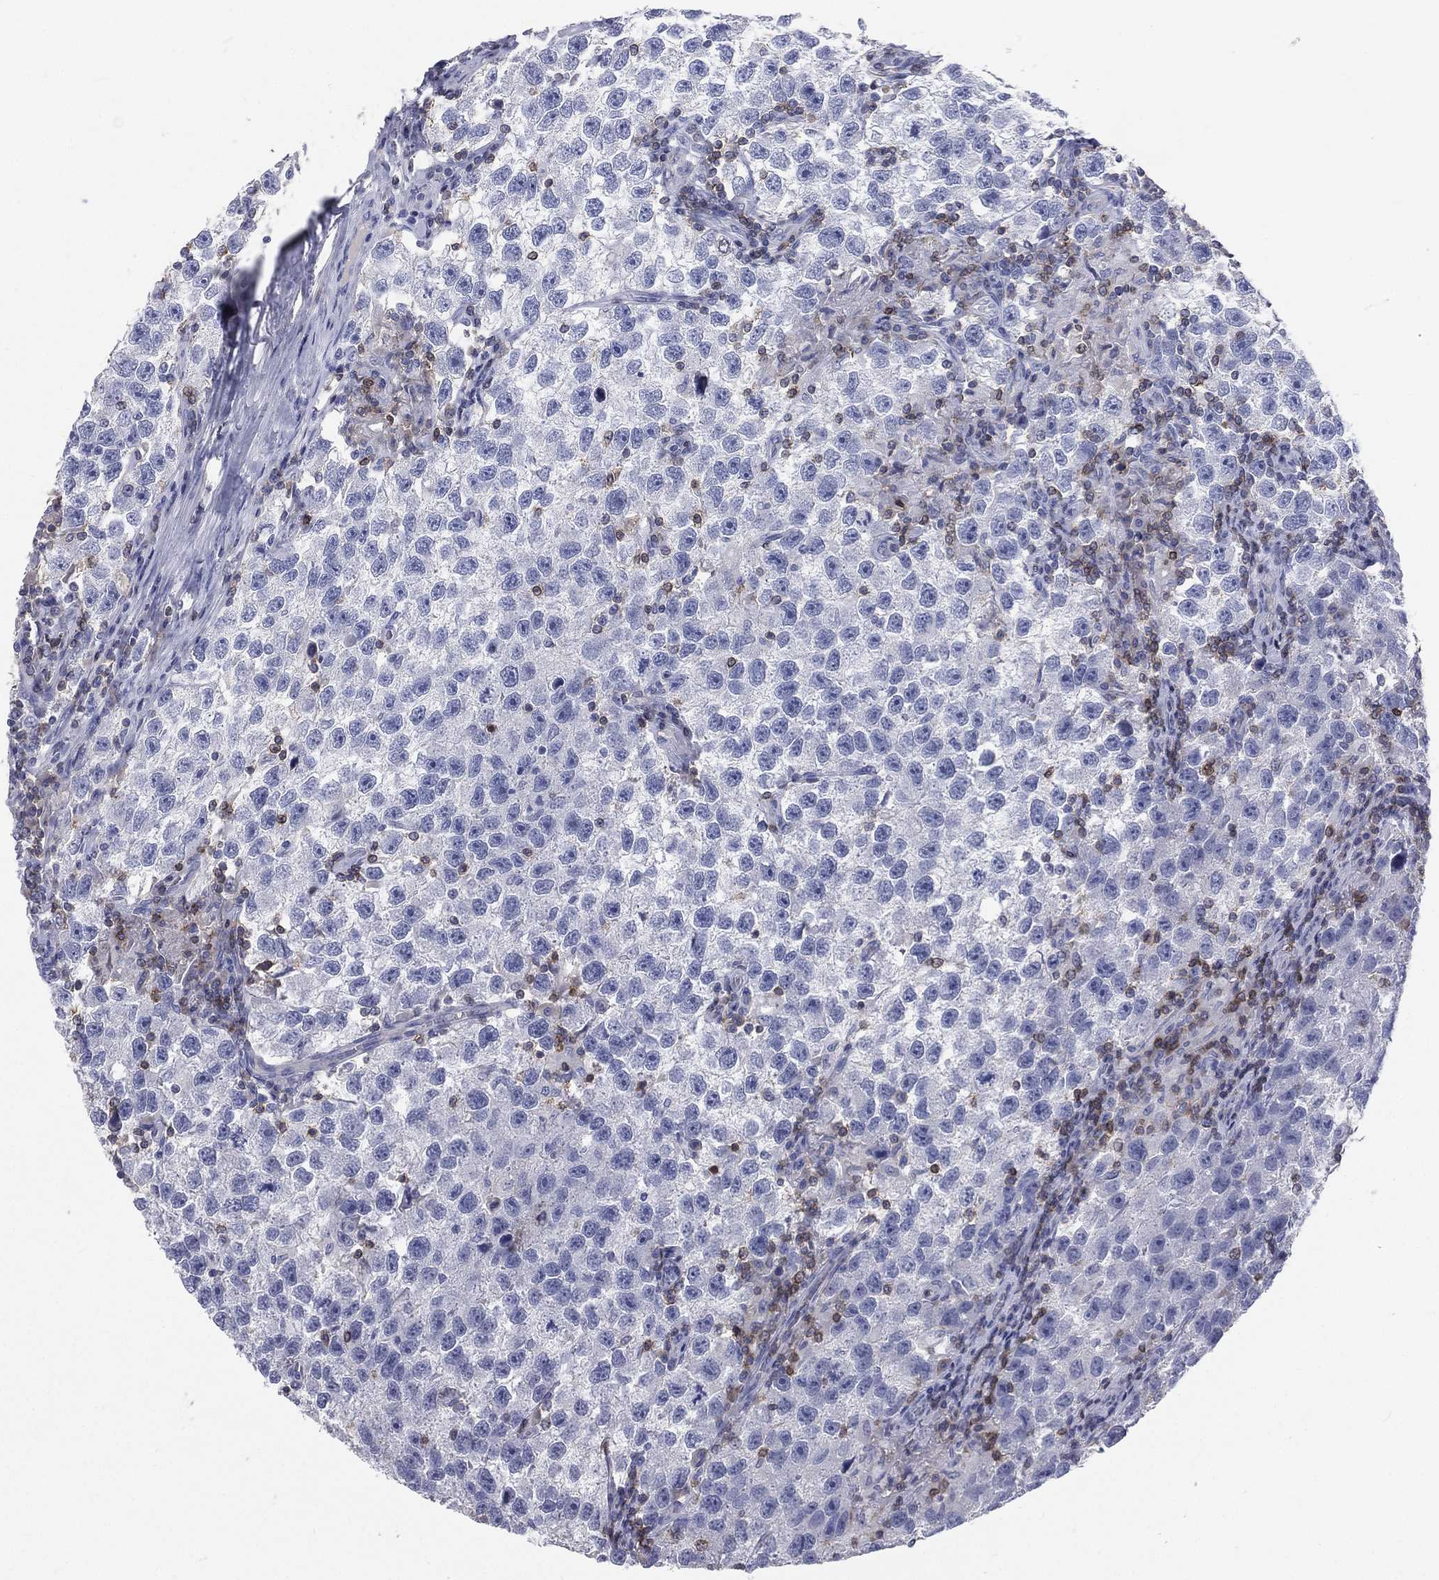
{"staining": {"intensity": "negative", "quantity": "none", "location": "none"}, "tissue": "testis cancer", "cell_type": "Tumor cells", "image_type": "cancer", "snomed": [{"axis": "morphology", "description": "Seminoma, NOS"}, {"axis": "topography", "description": "Testis"}], "caption": "Immunohistochemistry (IHC) histopathology image of seminoma (testis) stained for a protein (brown), which displays no positivity in tumor cells. (DAB immunohistochemistry (IHC) with hematoxylin counter stain).", "gene": "CD3D", "patient": {"sex": "male", "age": 26}}